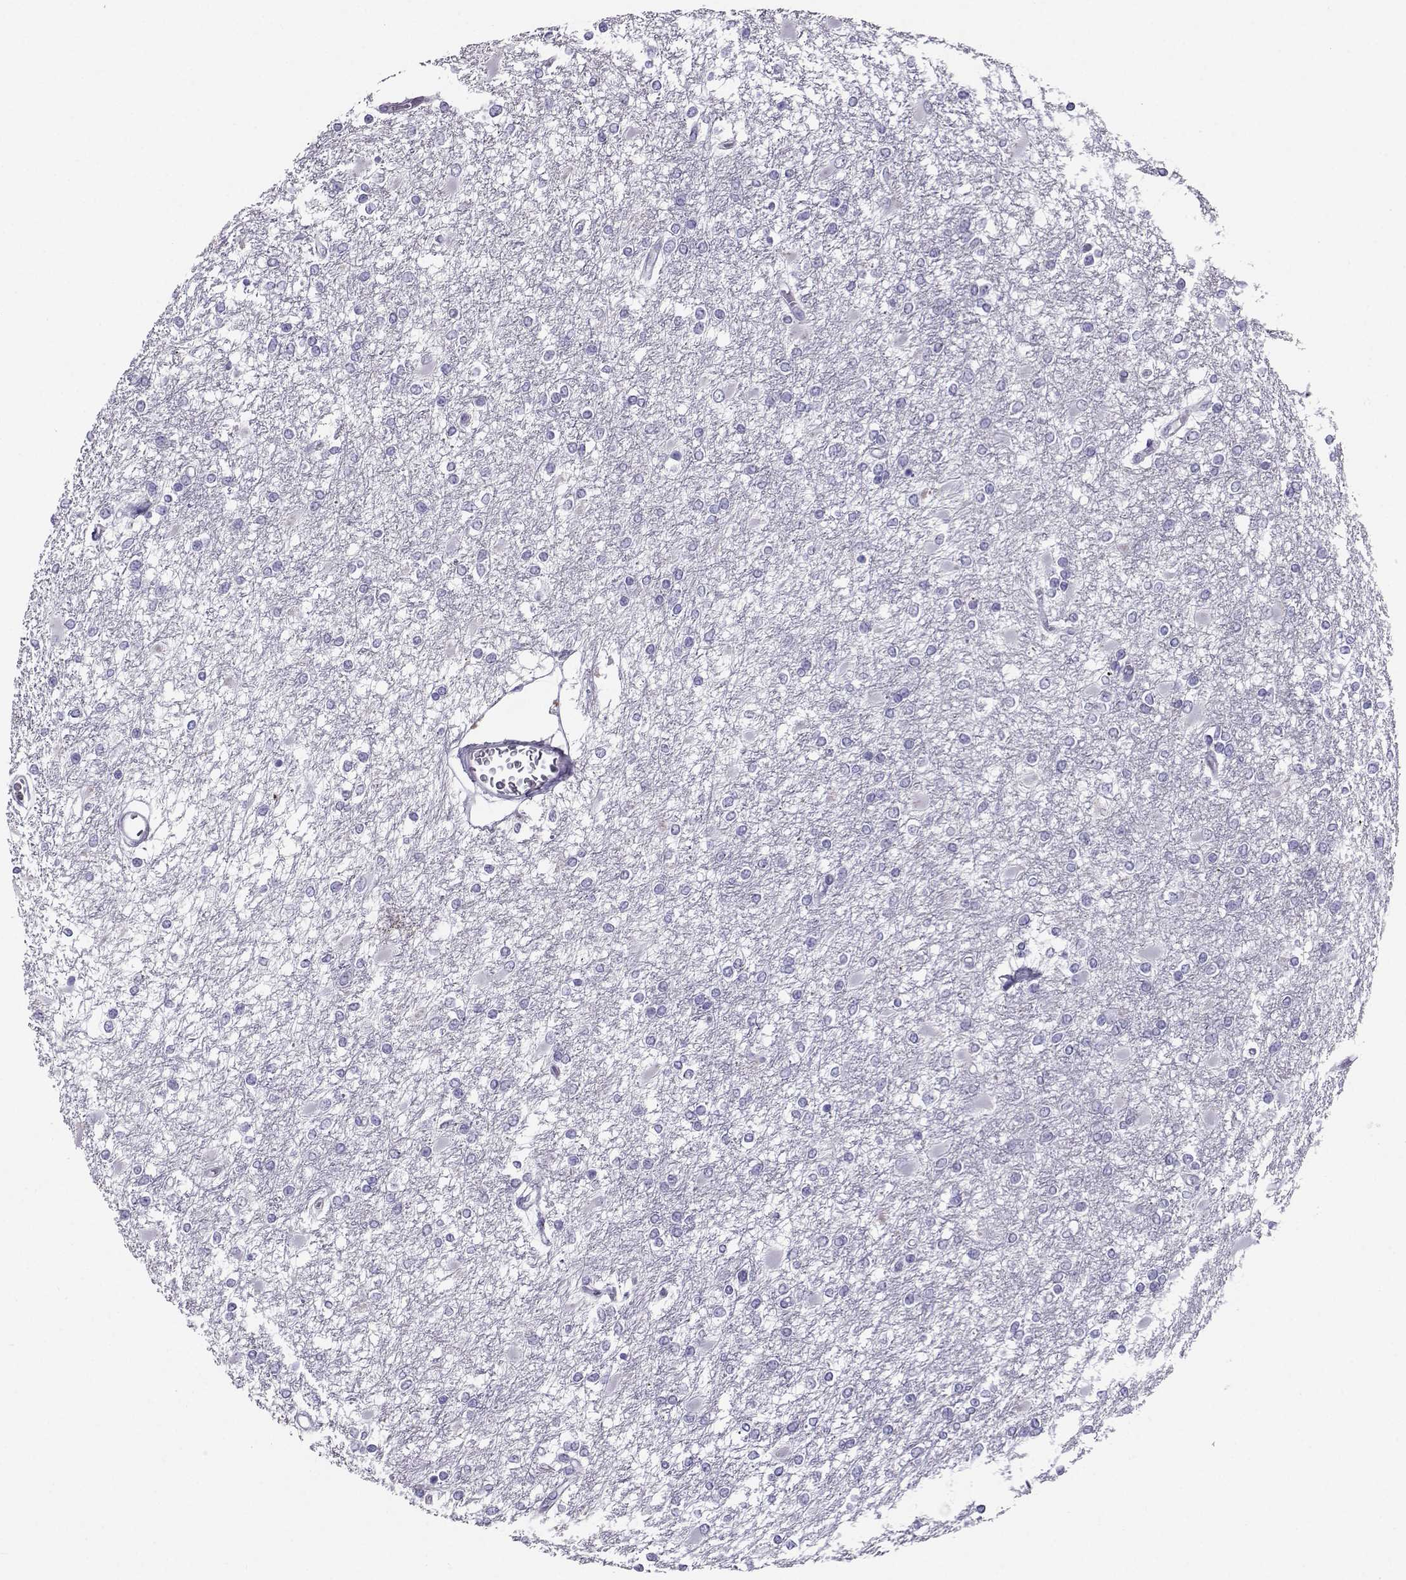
{"staining": {"intensity": "negative", "quantity": "none", "location": "none"}, "tissue": "glioma", "cell_type": "Tumor cells", "image_type": "cancer", "snomed": [{"axis": "morphology", "description": "Glioma, malignant, High grade"}, {"axis": "topography", "description": "Cerebral cortex"}], "caption": "High power microscopy photomicrograph of an immunohistochemistry (IHC) image of glioma, revealing no significant staining in tumor cells.", "gene": "PGK1", "patient": {"sex": "male", "age": 79}}